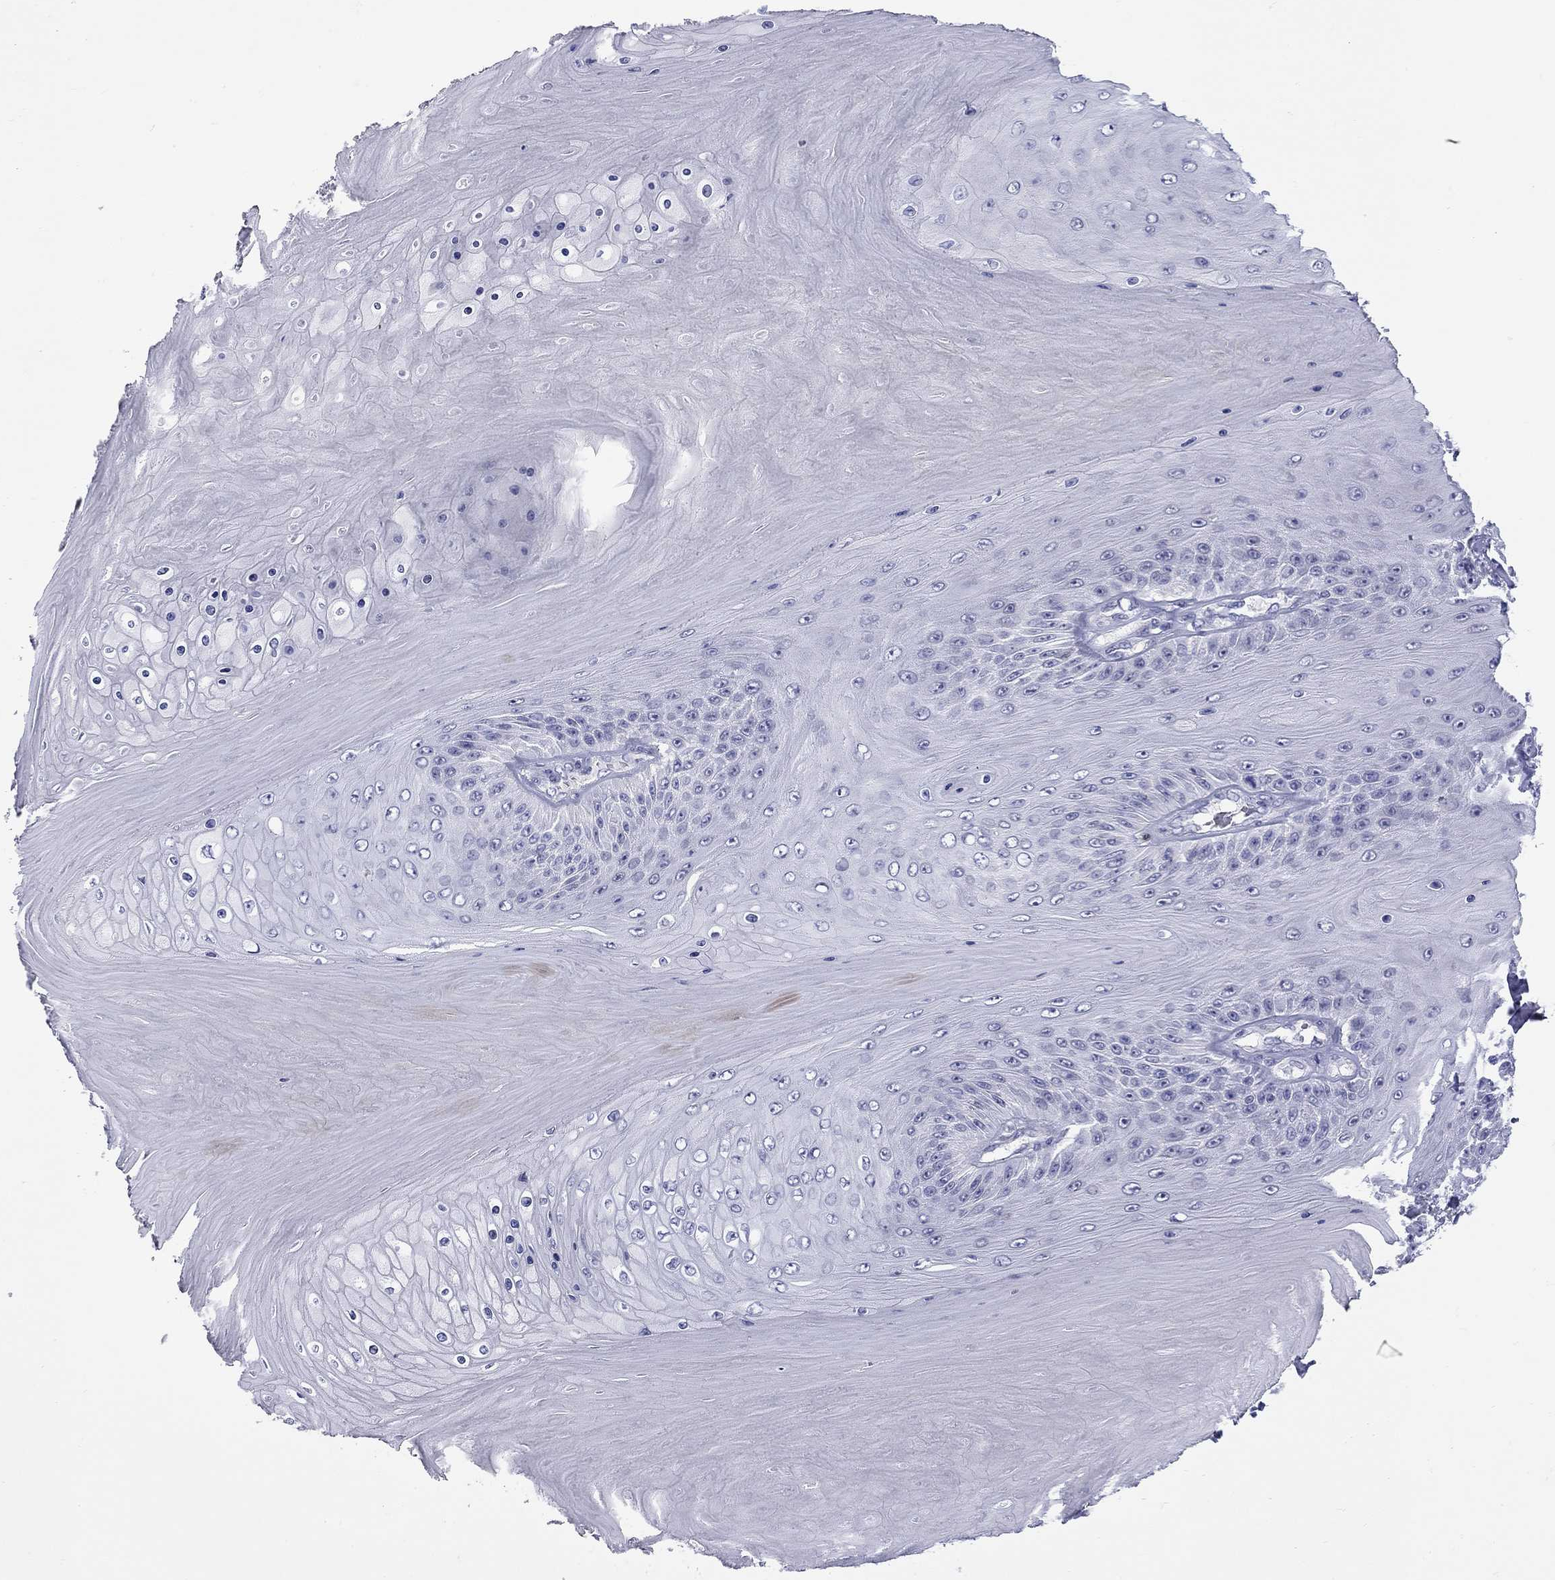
{"staining": {"intensity": "negative", "quantity": "none", "location": "none"}, "tissue": "skin cancer", "cell_type": "Tumor cells", "image_type": "cancer", "snomed": [{"axis": "morphology", "description": "Squamous cell carcinoma, NOS"}, {"axis": "topography", "description": "Skin"}], "caption": "Skin squamous cell carcinoma stained for a protein using immunohistochemistry exhibits no positivity tumor cells.", "gene": "C8orf88", "patient": {"sex": "male", "age": 62}}